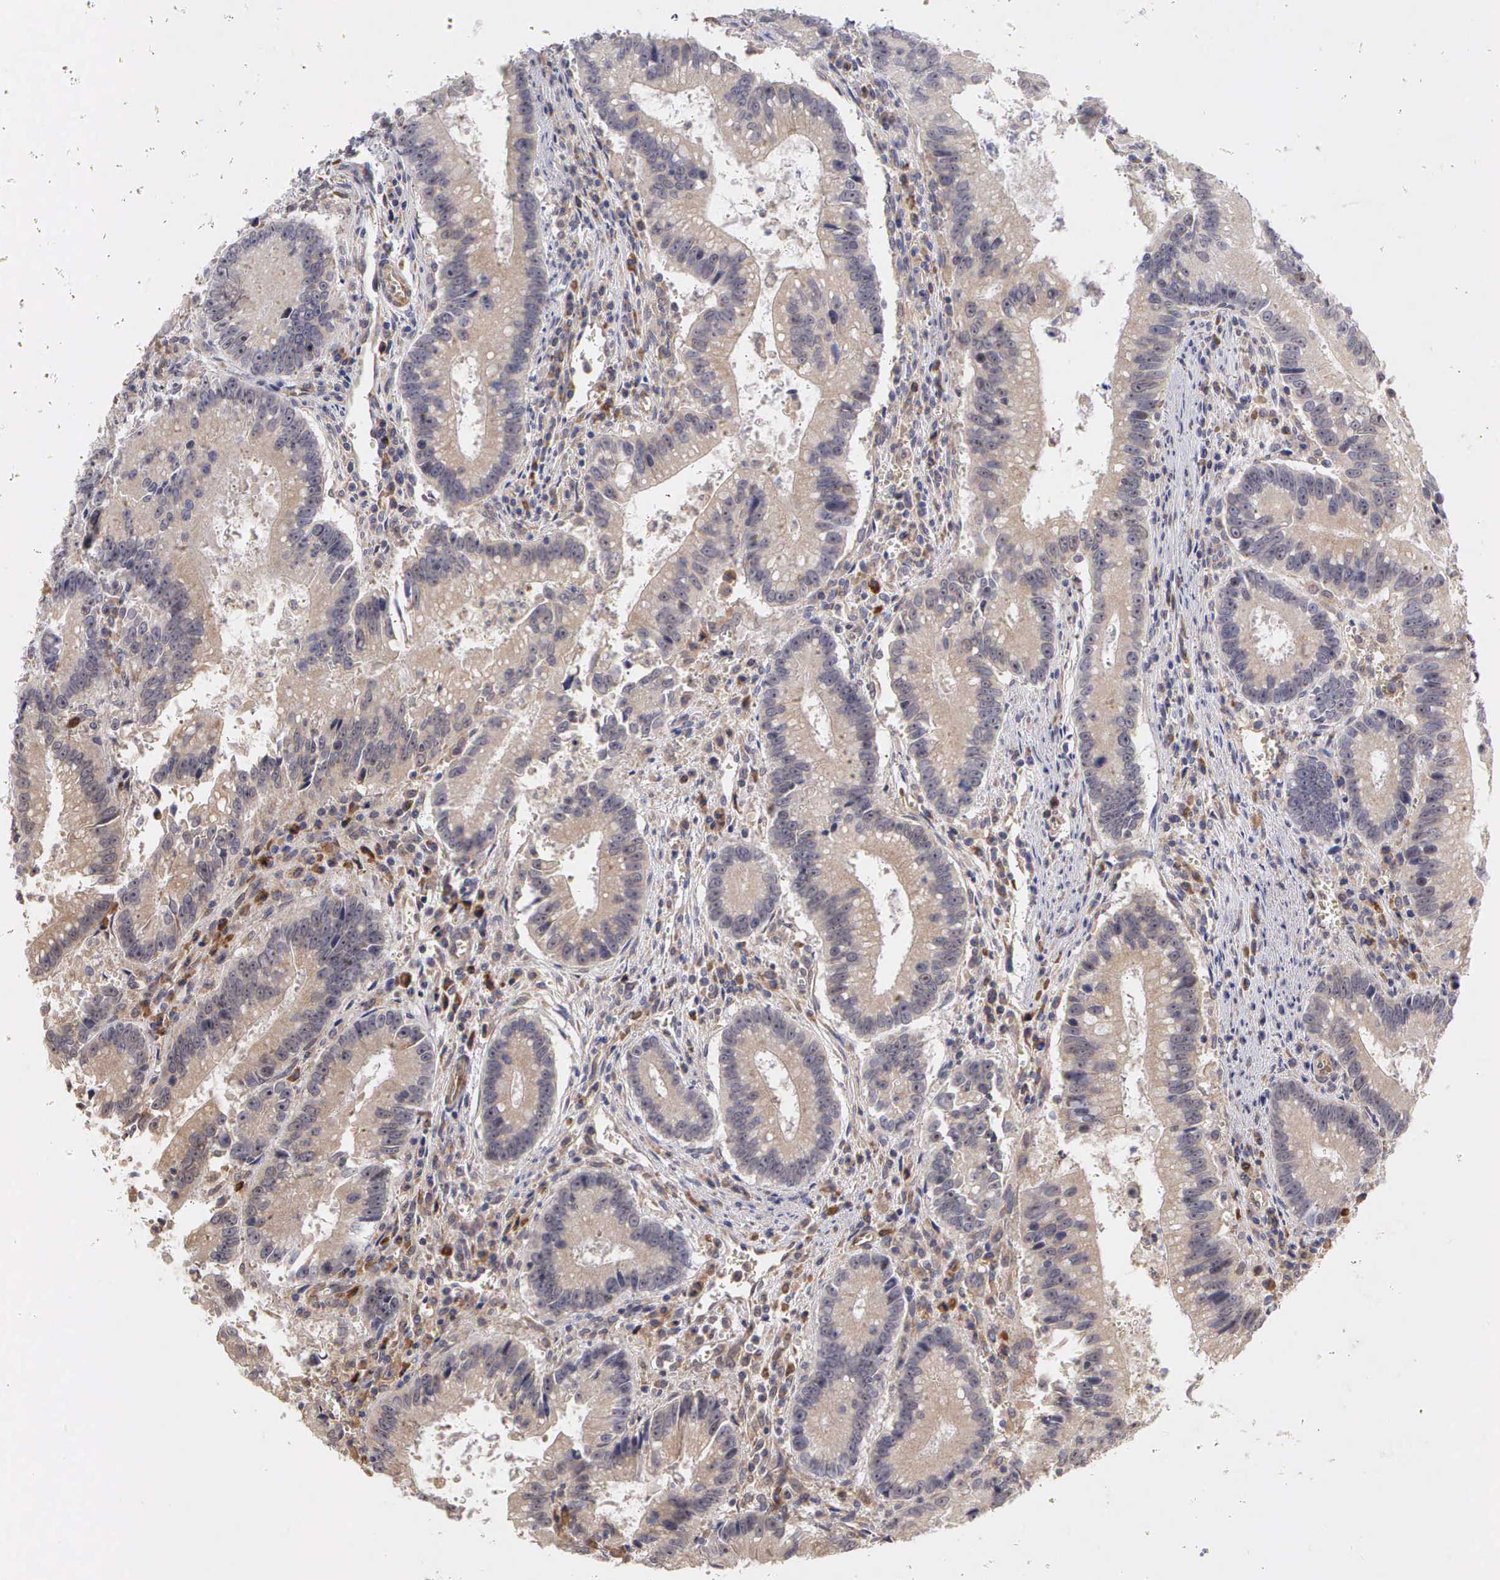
{"staining": {"intensity": "weak", "quantity": ">75%", "location": "cytoplasmic/membranous"}, "tissue": "colorectal cancer", "cell_type": "Tumor cells", "image_type": "cancer", "snomed": [{"axis": "morphology", "description": "Adenocarcinoma, NOS"}, {"axis": "topography", "description": "Rectum"}], "caption": "The image shows staining of adenocarcinoma (colorectal), revealing weak cytoplasmic/membranous protein staining (brown color) within tumor cells. (Brightfield microscopy of DAB IHC at high magnification).", "gene": "DNAJB7", "patient": {"sex": "female", "age": 81}}